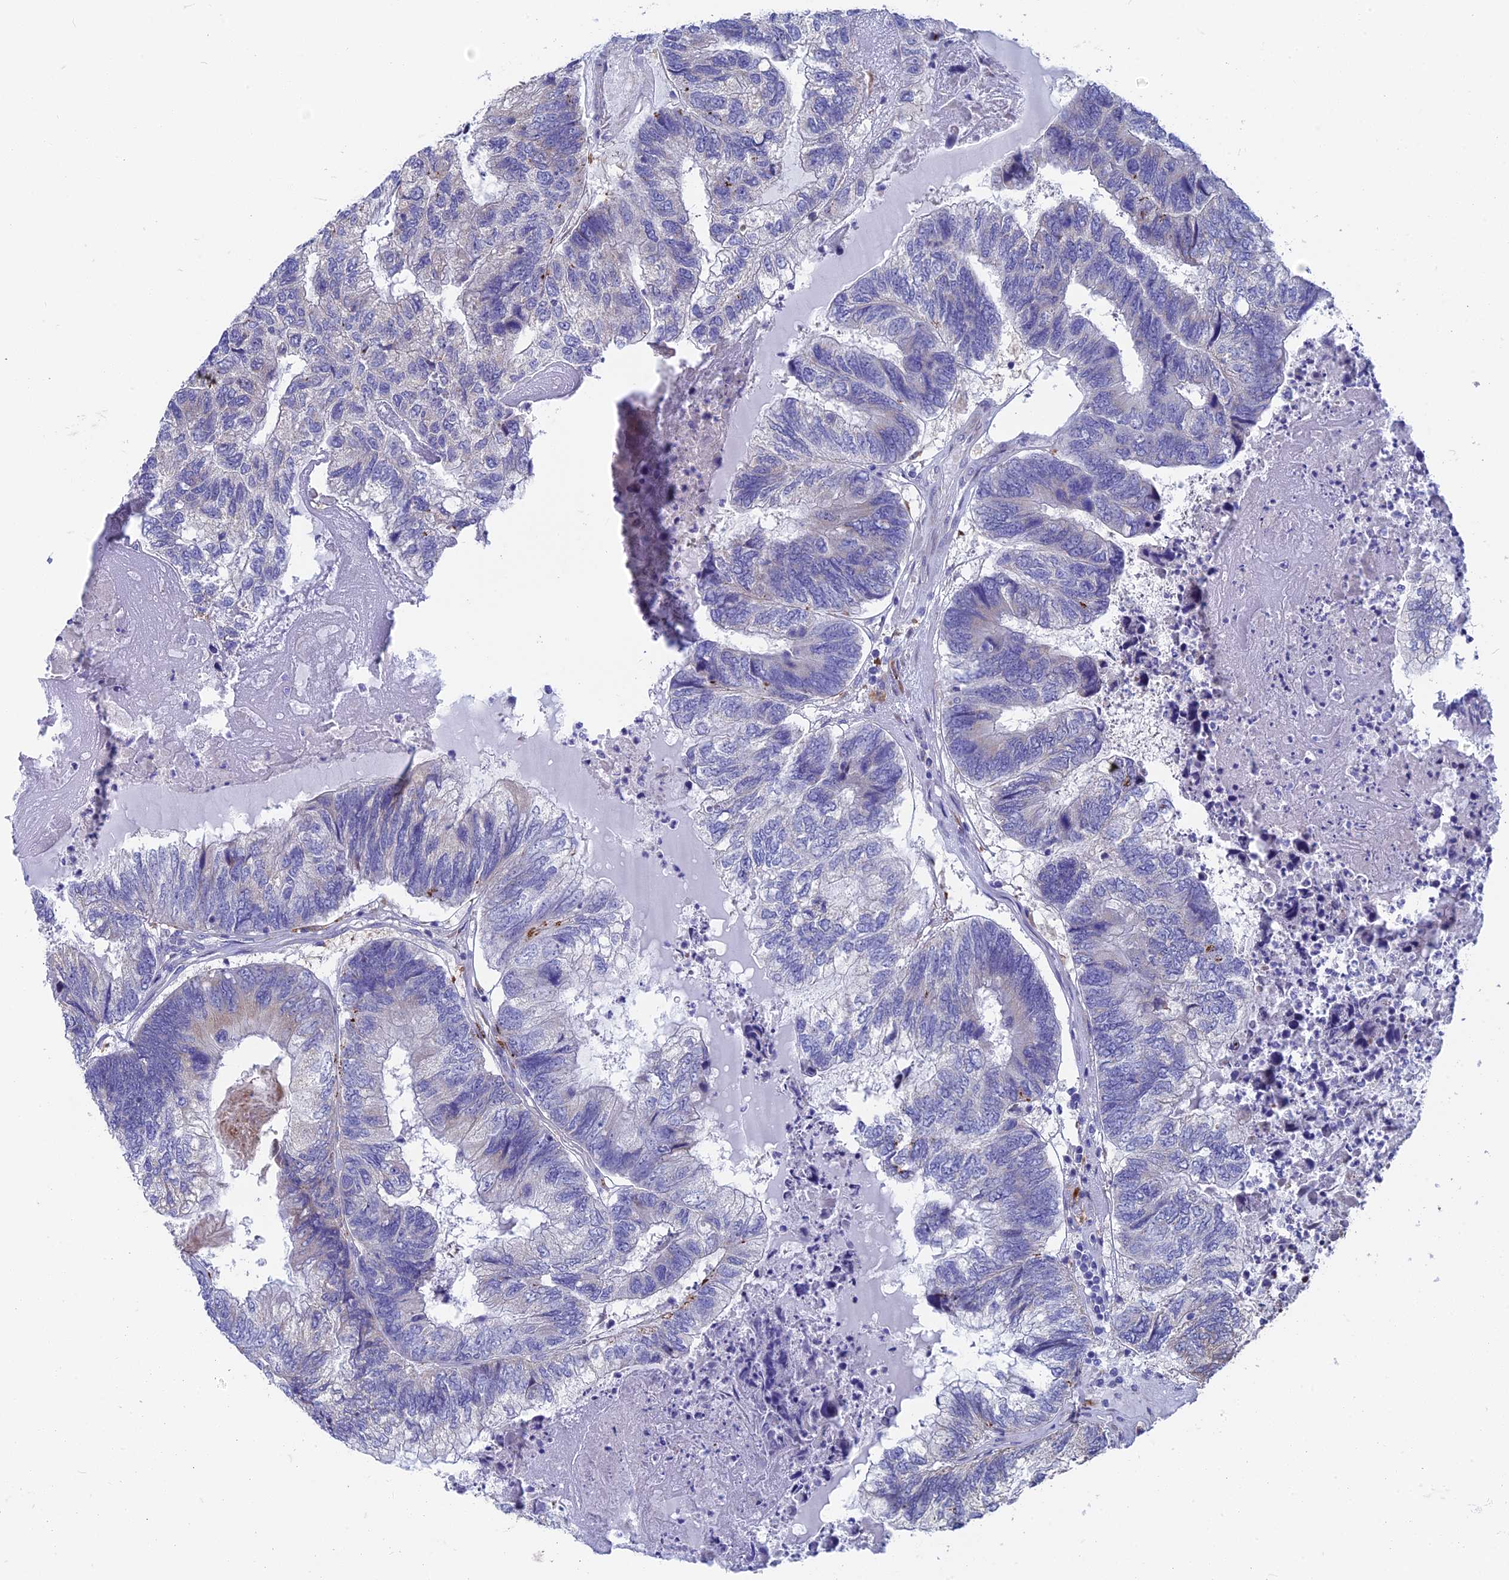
{"staining": {"intensity": "weak", "quantity": "<25%", "location": "cytoplasmic/membranous"}, "tissue": "colorectal cancer", "cell_type": "Tumor cells", "image_type": "cancer", "snomed": [{"axis": "morphology", "description": "Adenocarcinoma, NOS"}, {"axis": "topography", "description": "Colon"}], "caption": "An immunohistochemistry (IHC) micrograph of colorectal cancer is shown. There is no staining in tumor cells of colorectal cancer.", "gene": "AK4", "patient": {"sex": "female", "age": 67}}